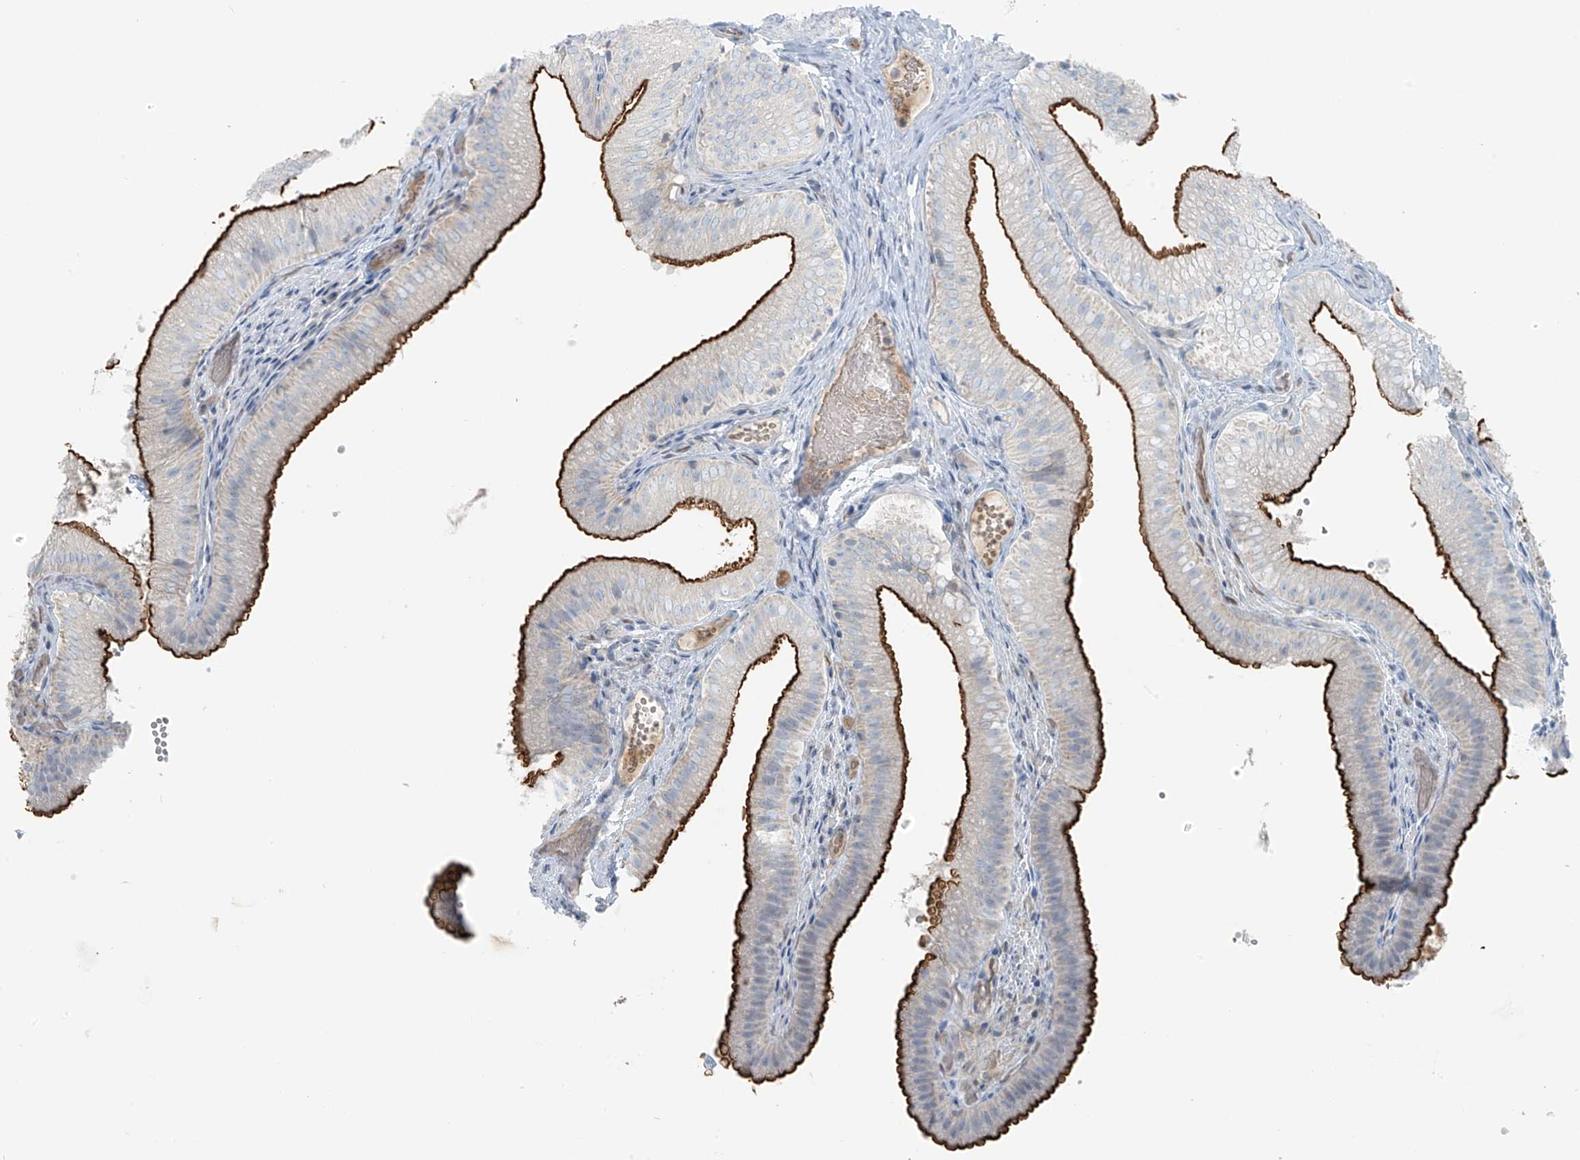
{"staining": {"intensity": "strong", "quantity": ">75%", "location": "cytoplasmic/membranous"}, "tissue": "gallbladder", "cell_type": "Glandular cells", "image_type": "normal", "snomed": [{"axis": "morphology", "description": "Normal tissue, NOS"}, {"axis": "topography", "description": "Gallbladder"}], "caption": "Immunohistochemical staining of normal gallbladder exhibits strong cytoplasmic/membranous protein staining in approximately >75% of glandular cells.", "gene": "FAM131C", "patient": {"sex": "female", "age": 30}}